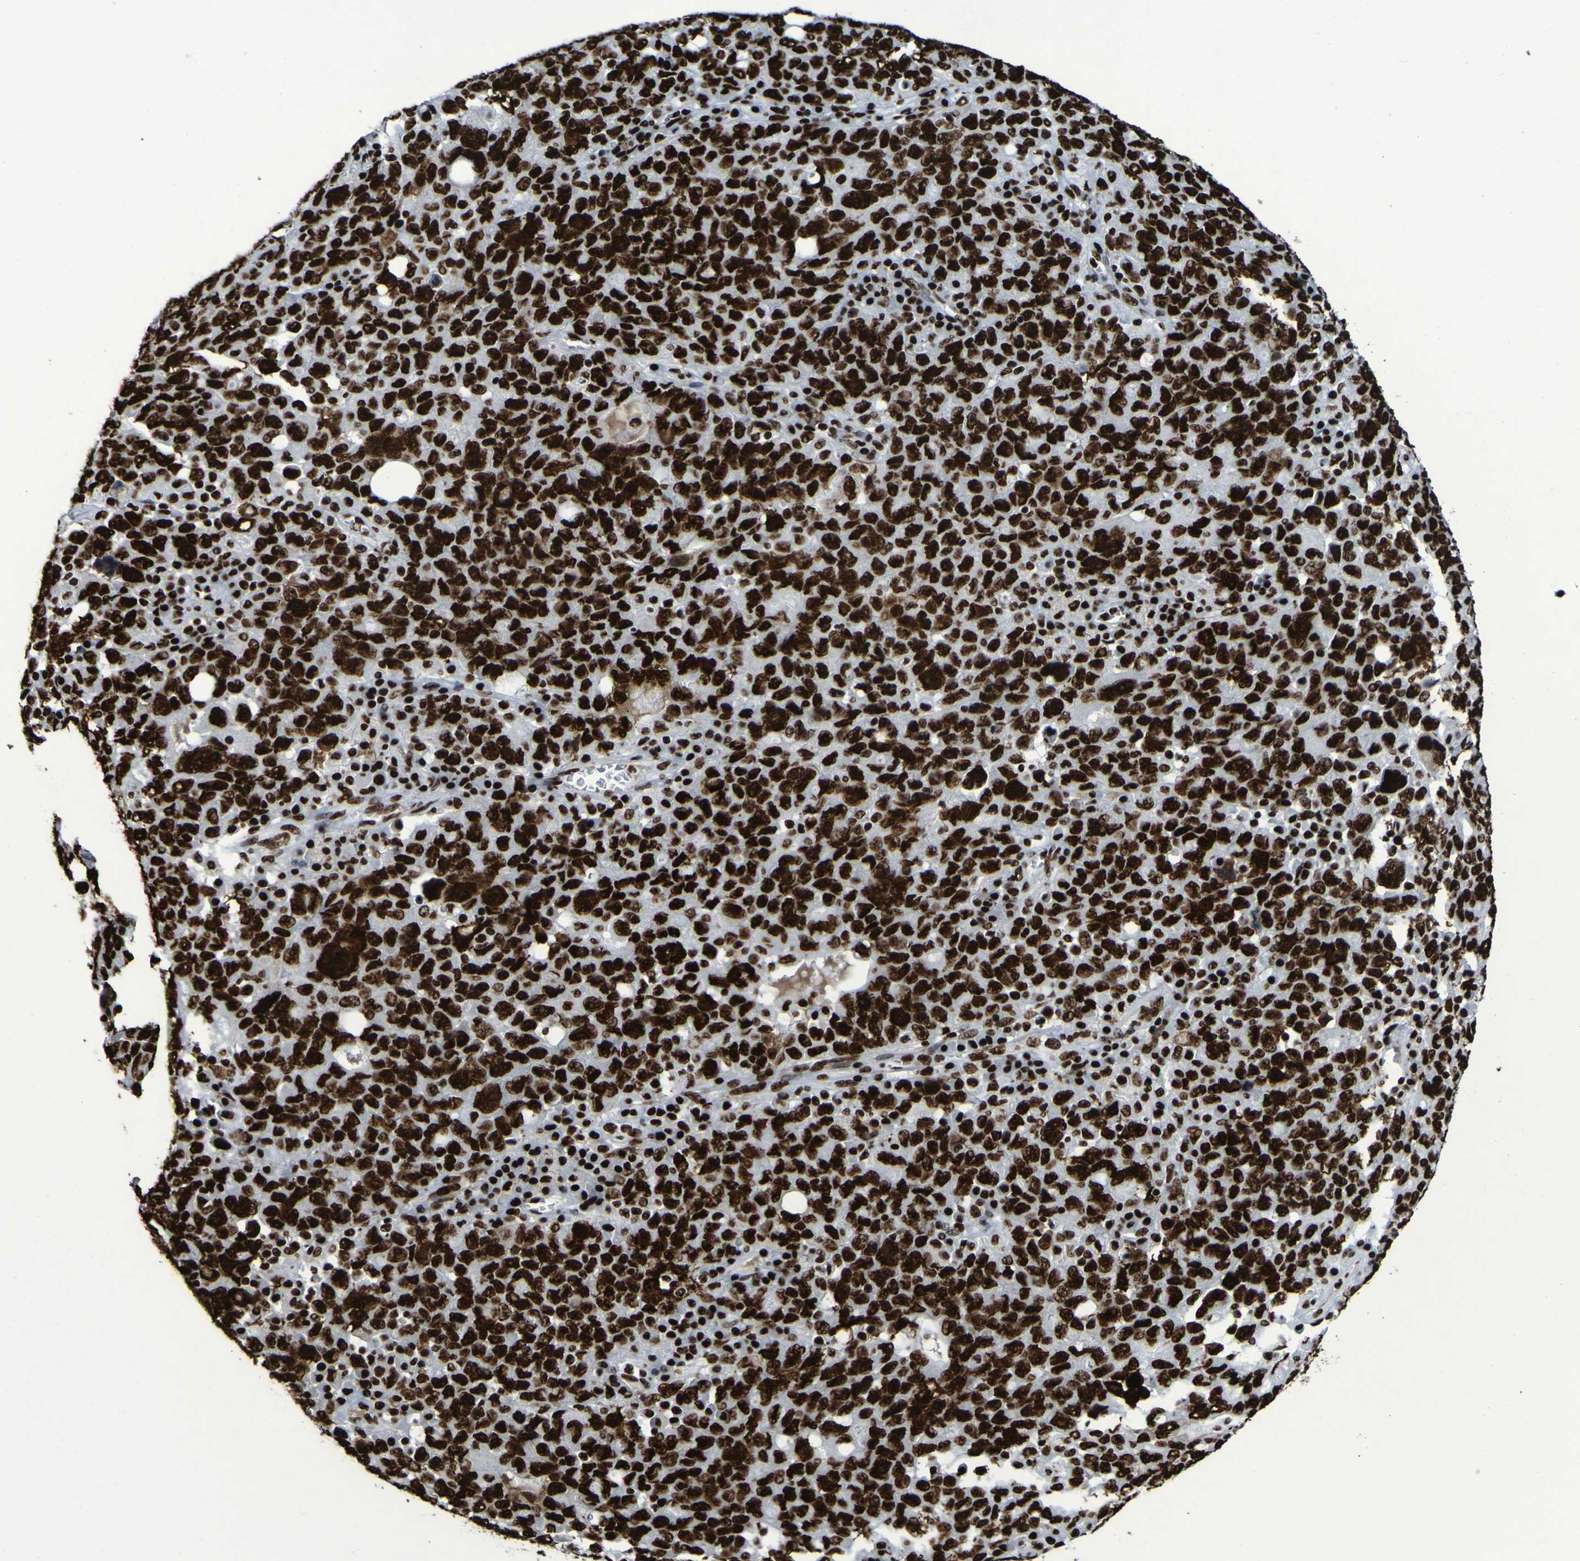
{"staining": {"intensity": "strong", "quantity": ">75%", "location": "nuclear"}, "tissue": "ovarian cancer", "cell_type": "Tumor cells", "image_type": "cancer", "snomed": [{"axis": "morphology", "description": "Carcinoma, endometroid"}, {"axis": "topography", "description": "Ovary"}], "caption": "This is a photomicrograph of immunohistochemistry staining of ovarian cancer (endometroid carcinoma), which shows strong positivity in the nuclear of tumor cells.", "gene": "NPM1", "patient": {"sex": "female", "age": 62}}